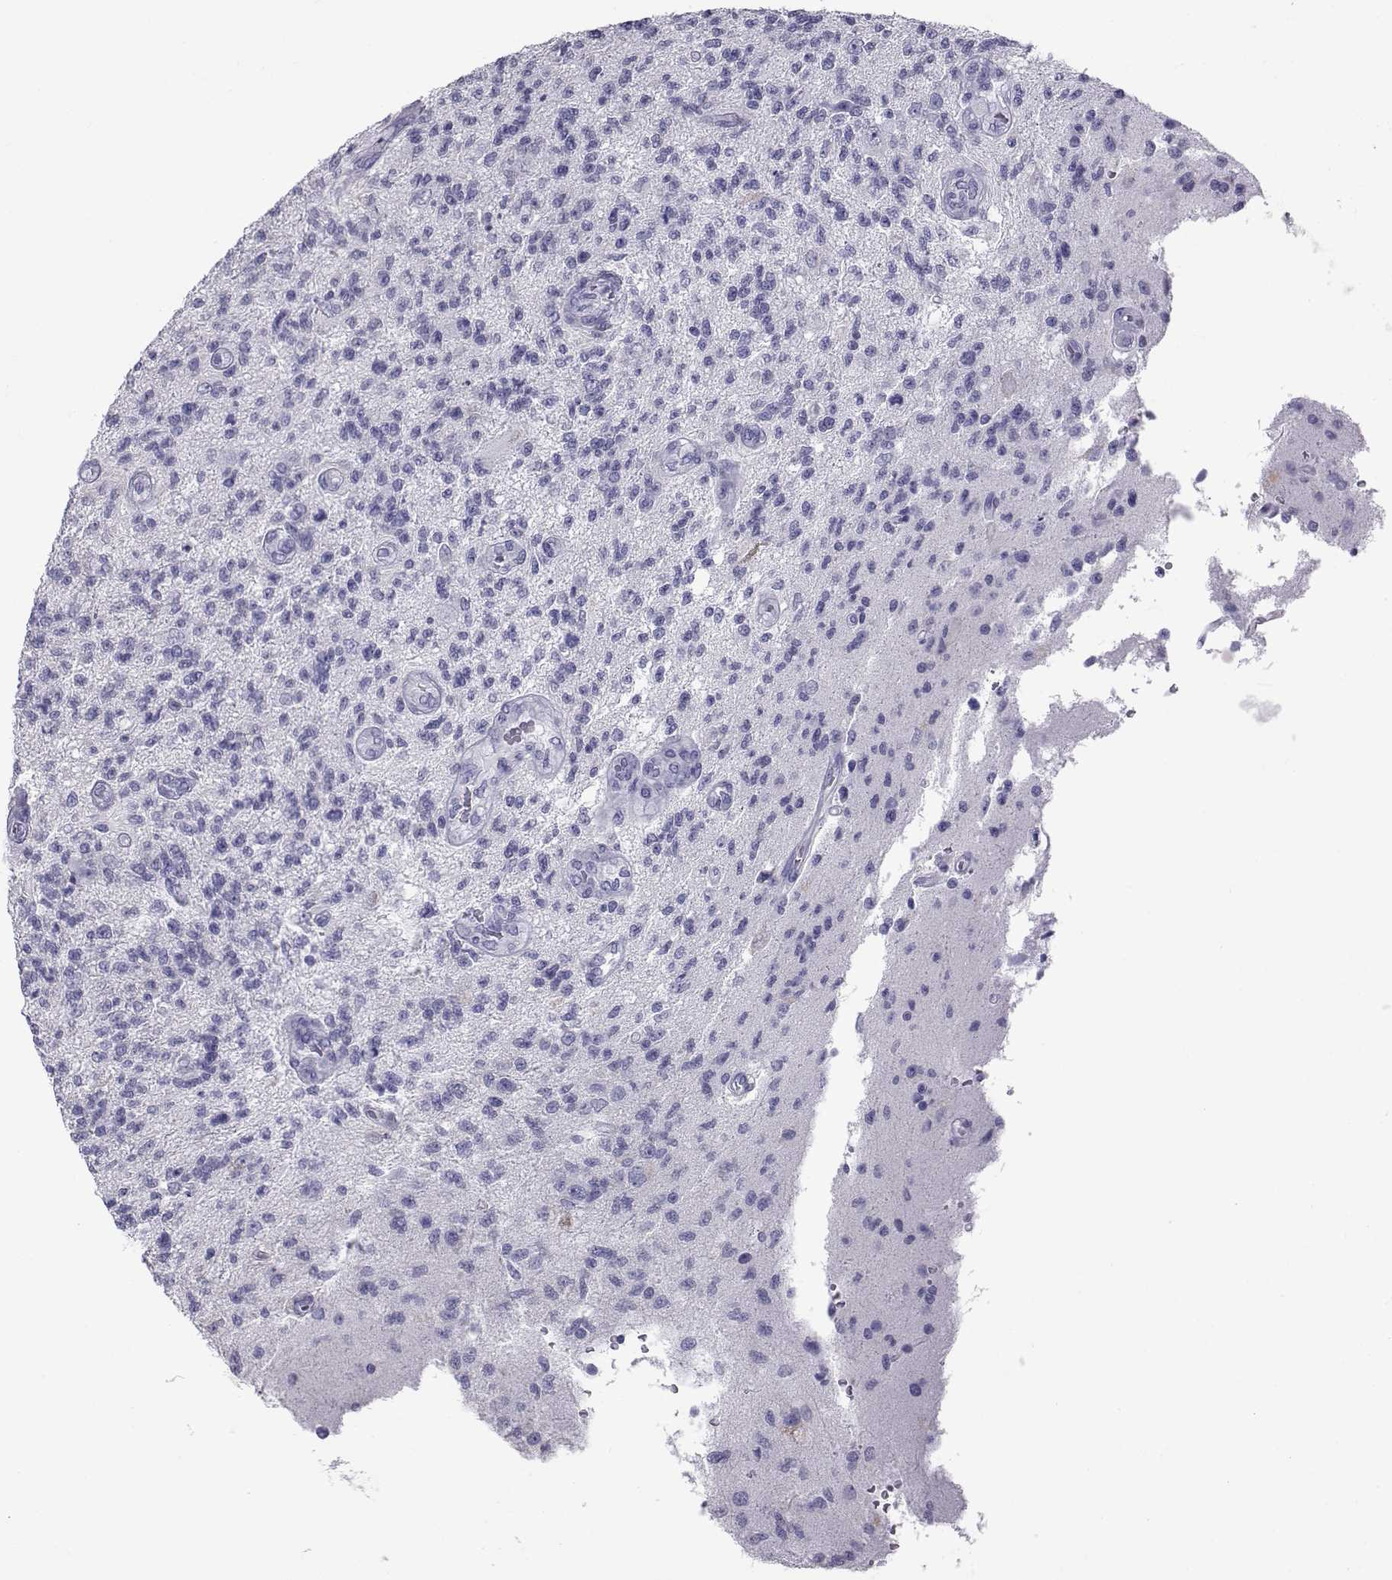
{"staining": {"intensity": "negative", "quantity": "none", "location": "none"}, "tissue": "glioma", "cell_type": "Tumor cells", "image_type": "cancer", "snomed": [{"axis": "morphology", "description": "Glioma, malignant, High grade"}, {"axis": "topography", "description": "Brain"}], "caption": "Photomicrograph shows no protein staining in tumor cells of malignant glioma (high-grade) tissue.", "gene": "RNASE12", "patient": {"sex": "male", "age": 56}}